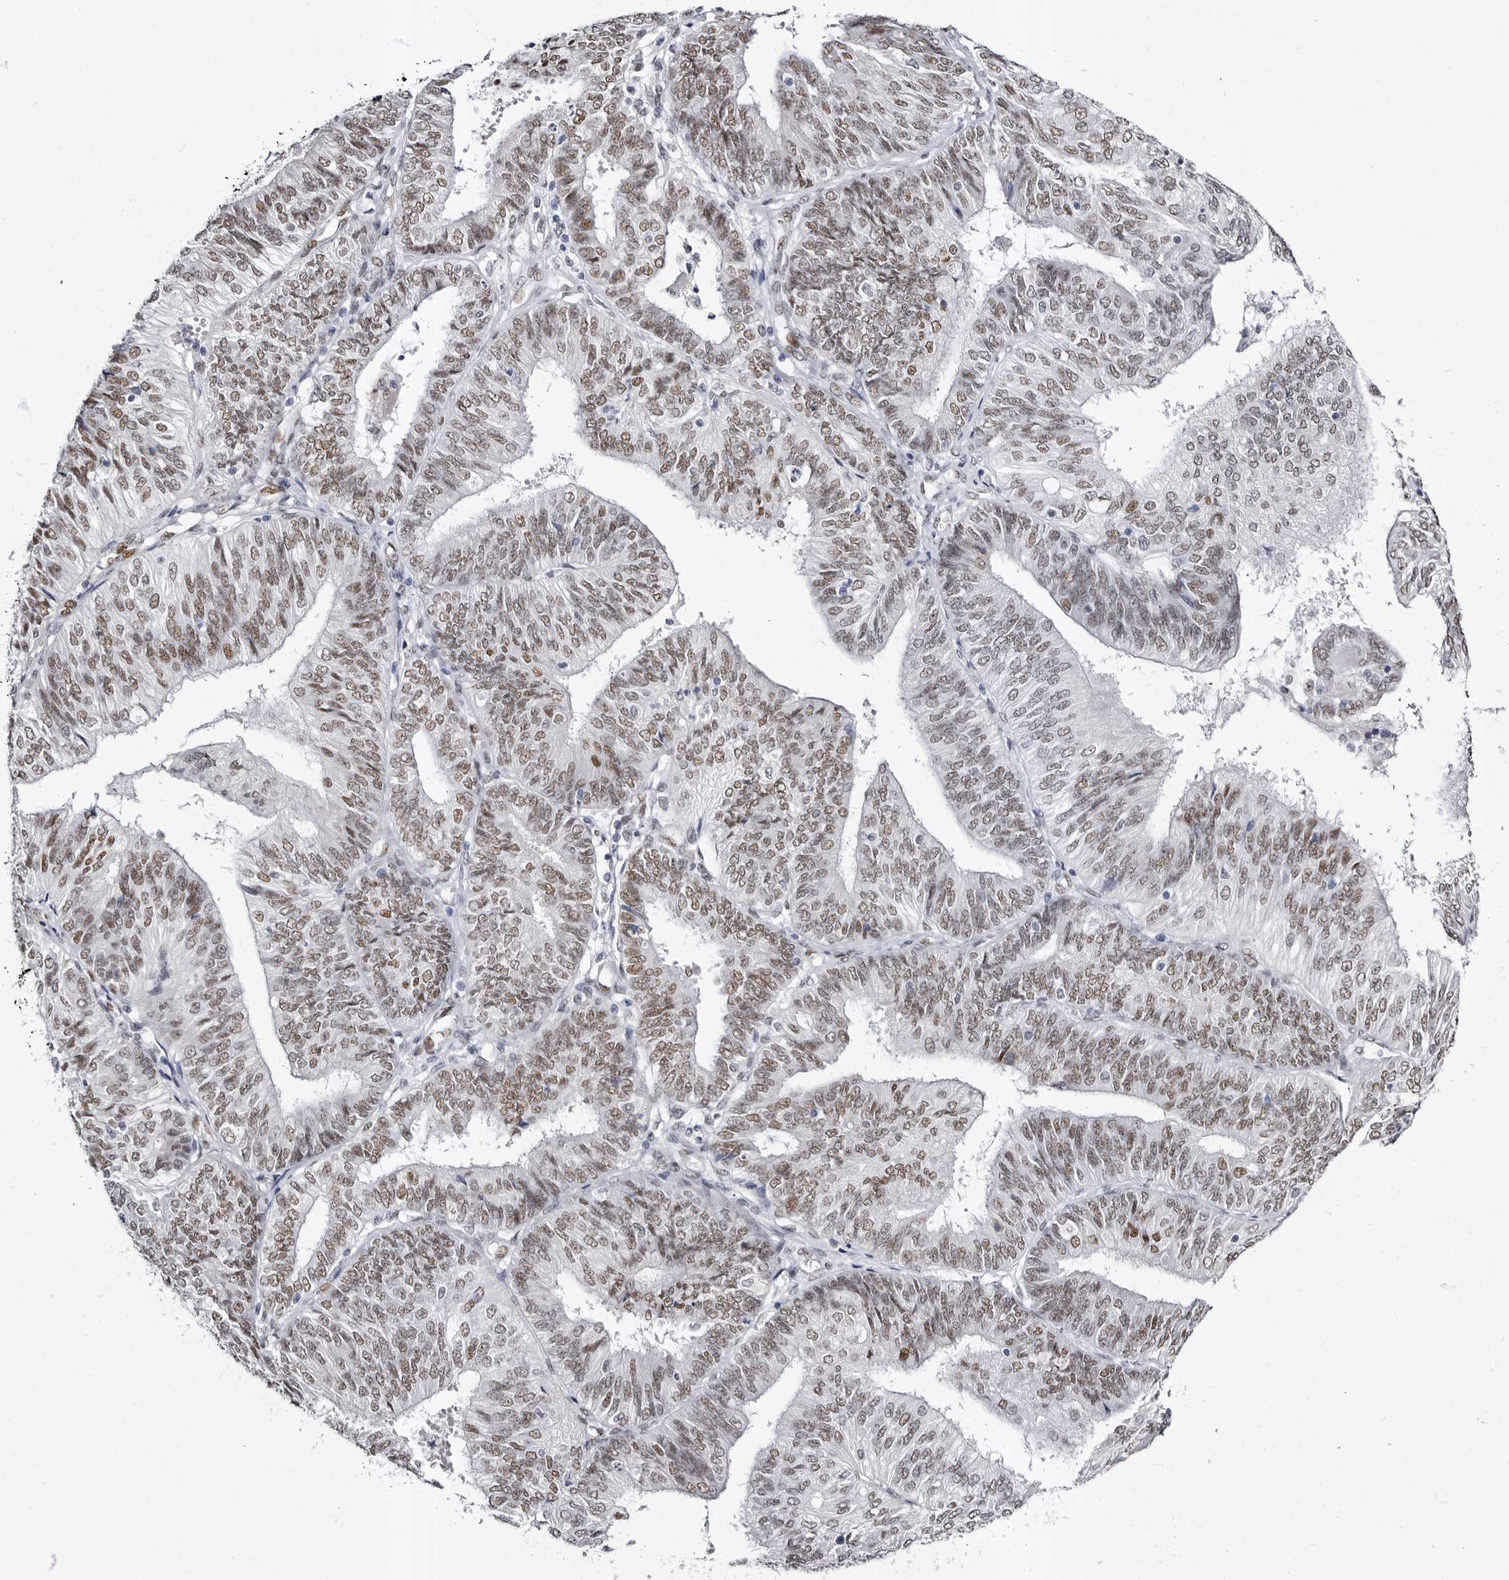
{"staining": {"intensity": "moderate", "quantity": "25%-75%", "location": "nuclear"}, "tissue": "endometrial cancer", "cell_type": "Tumor cells", "image_type": "cancer", "snomed": [{"axis": "morphology", "description": "Adenocarcinoma, NOS"}, {"axis": "topography", "description": "Endometrium"}], "caption": "A micrograph showing moderate nuclear expression in approximately 25%-75% of tumor cells in endometrial adenocarcinoma, as visualized by brown immunohistochemical staining.", "gene": "ZNF326", "patient": {"sex": "female", "age": 58}}